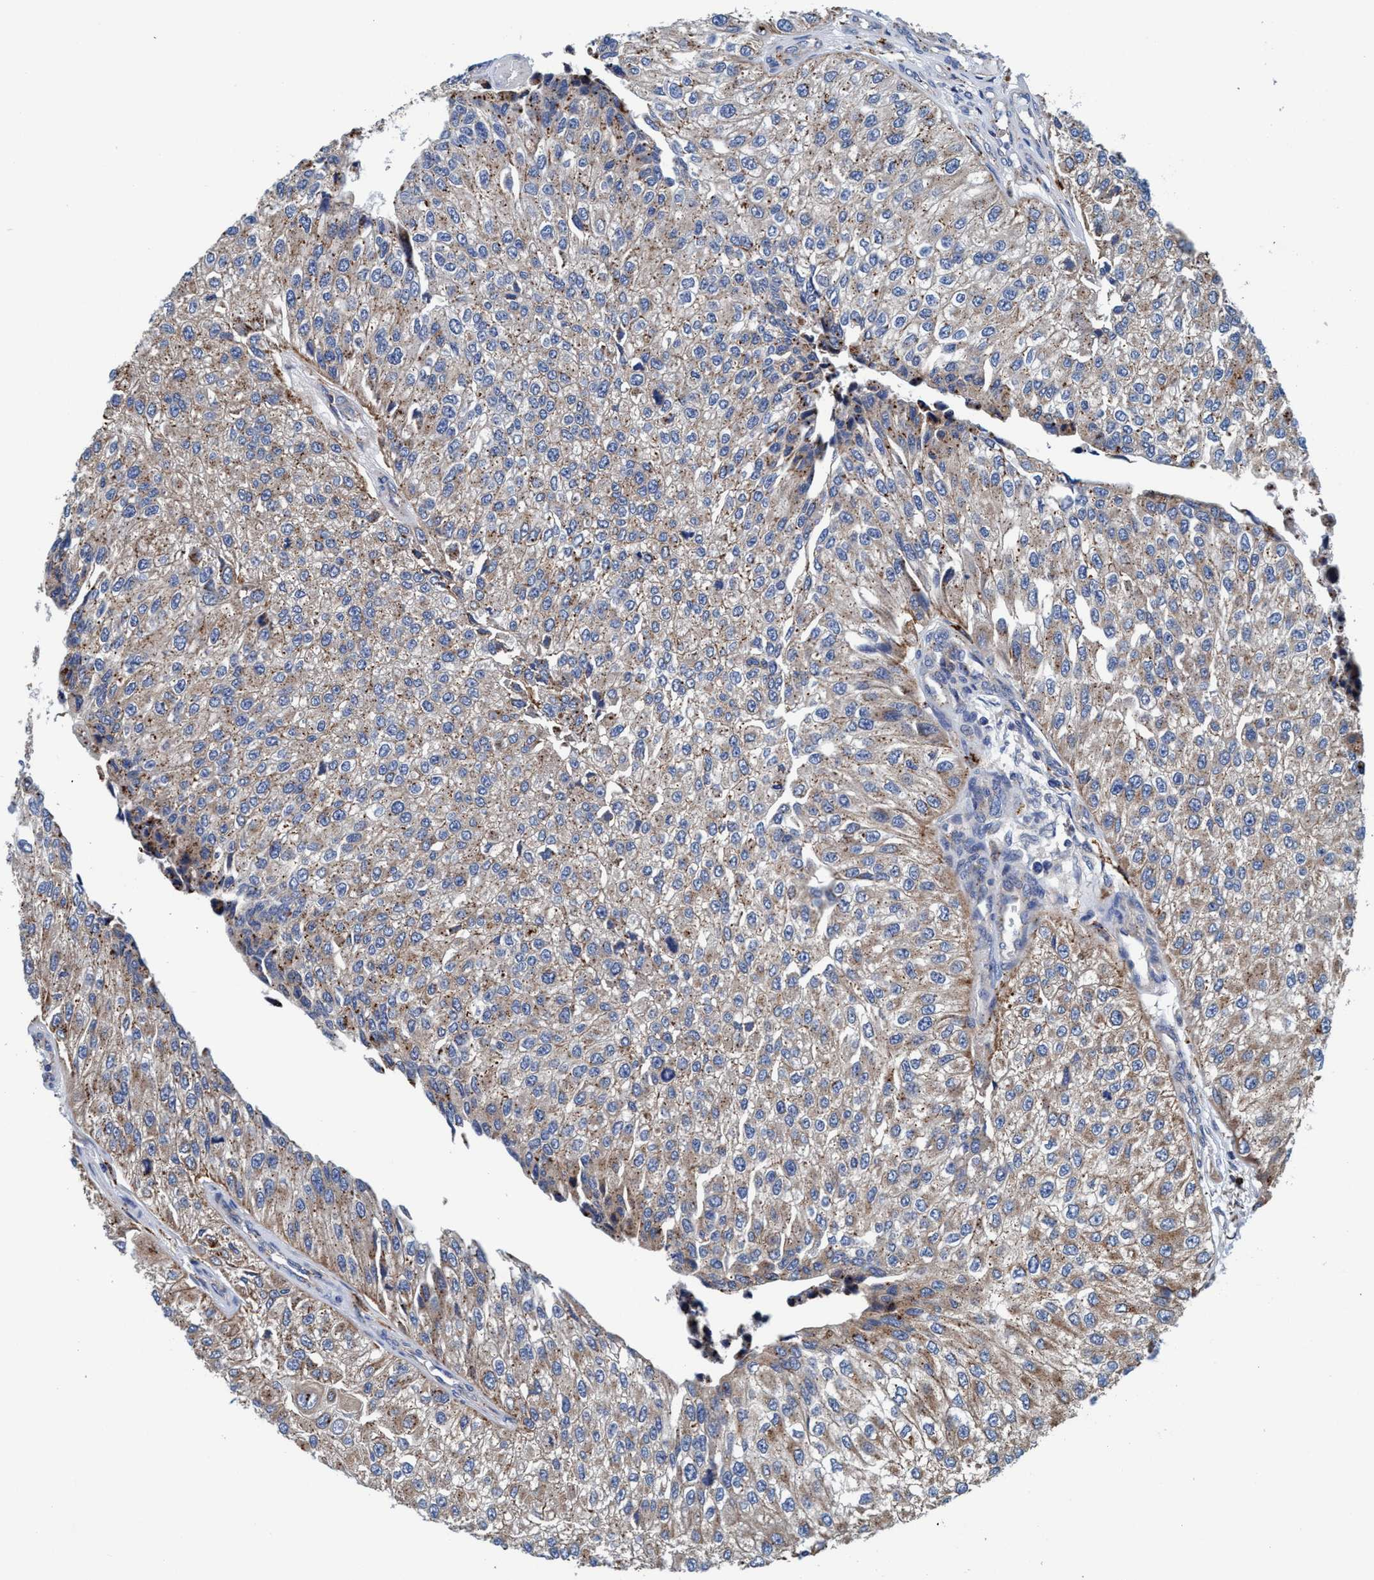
{"staining": {"intensity": "weak", "quantity": ">75%", "location": "cytoplasmic/membranous"}, "tissue": "urothelial cancer", "cell_type": "Tumor cells", "image_type": "cancer", "snomed": [{"axis": "morphology", "description": "Urothelial carcinoma, High grade"}, {"axis": "topography", "description": "Kidney"}, {"axis": "topography", "description": "Urinary bladder"}], "caption": "The micrograph displays staining of high-grade urothelial carcinoma, revealing weak cytoplasmic/membranous protein expression (brown color) within tumor cells. The protein is shown in brown color, while the nuclei are stained blue.", "gene": "ENDOG", "patient": {"sex": "male", "age": 77}}